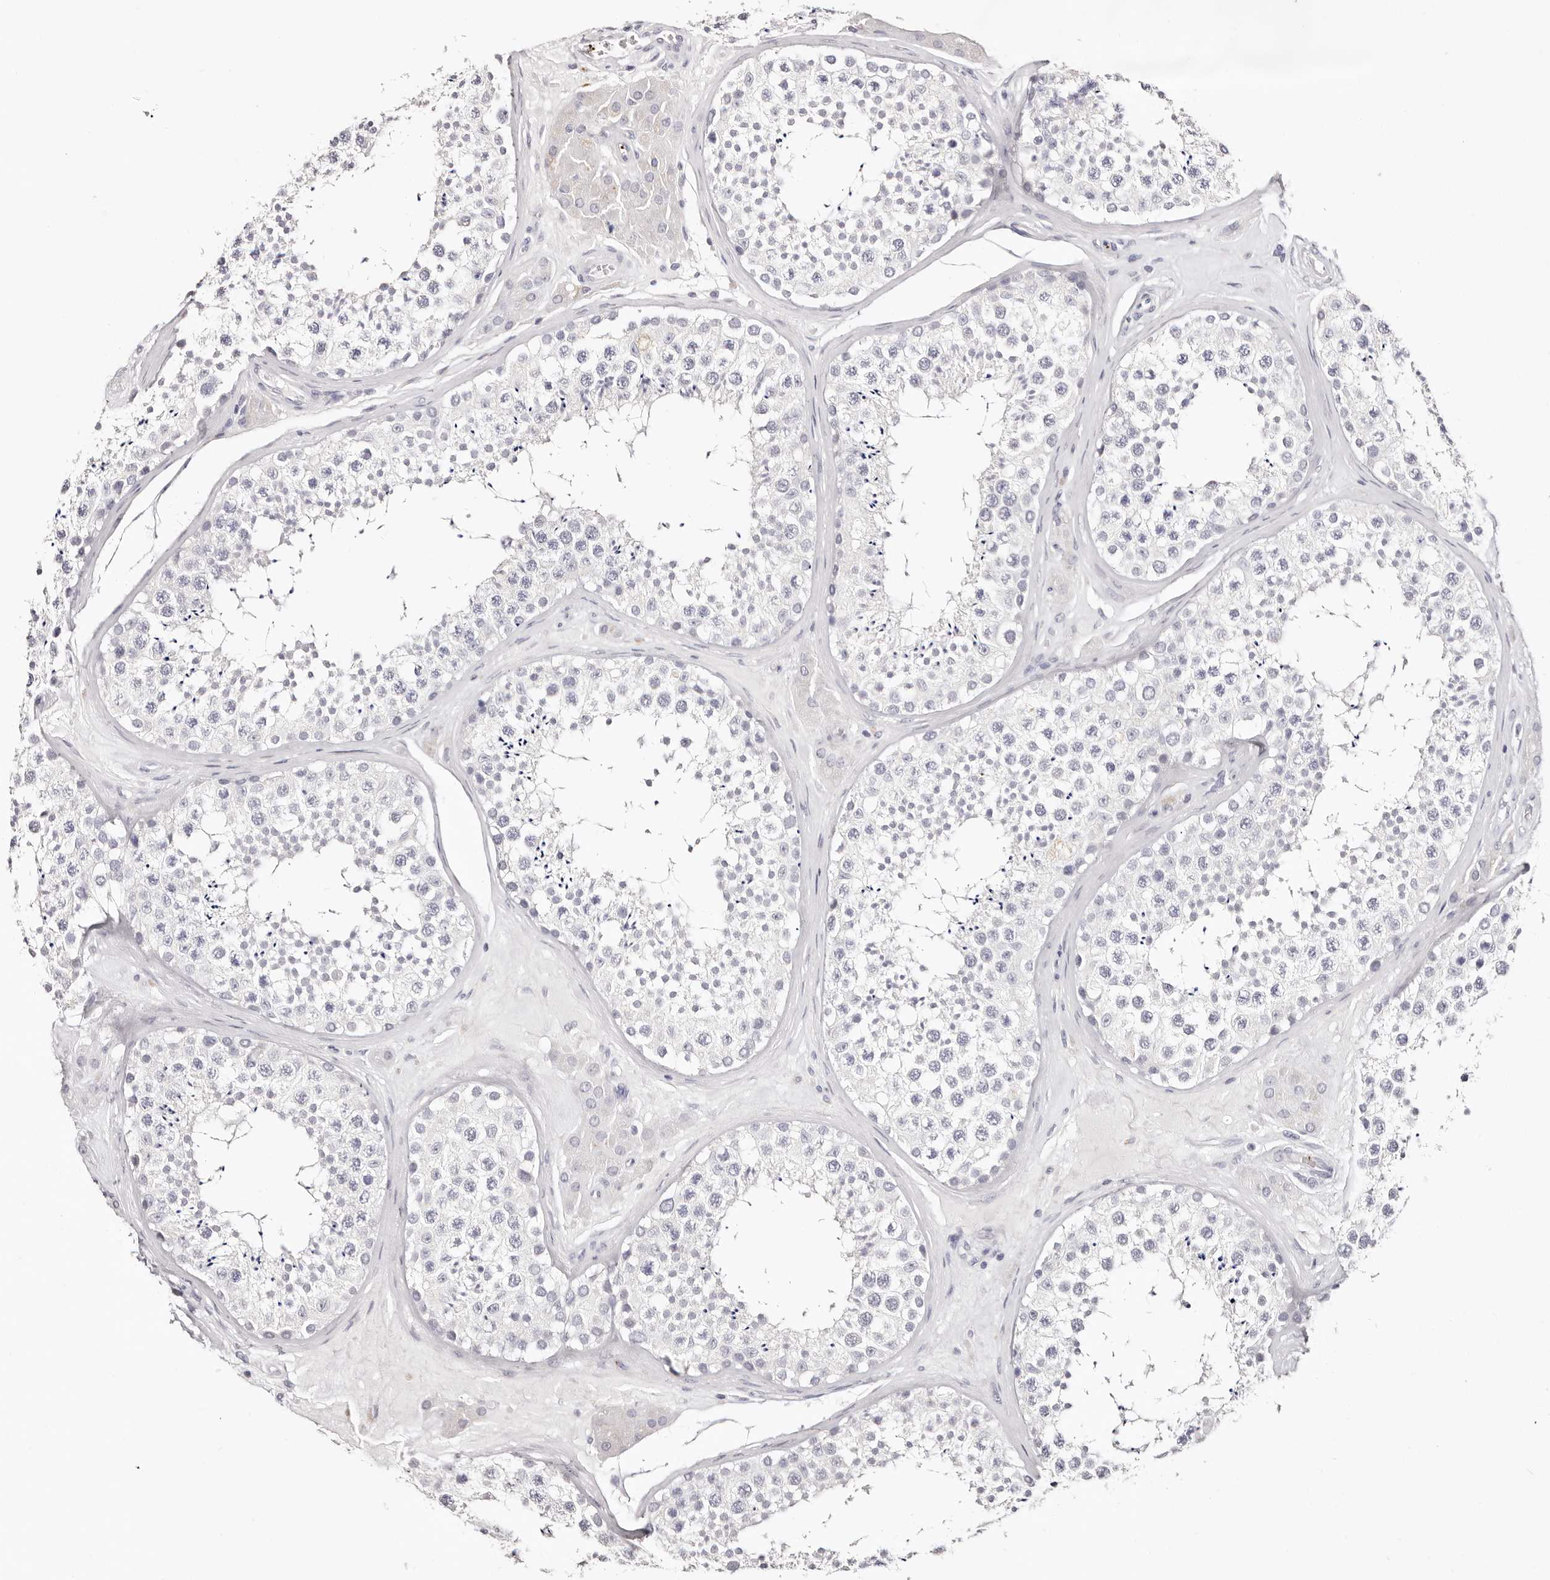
{"staining": {"intensity": "negative", "quantity": "none", "location": "none"}, "tissue": "testis", "cell_type": "Cells in seminiferous ducts", "image_type": "normal", "snomed": [{"axis": "morphology", "description": "Normal tissue, NOS"}, {"axis": "topography", "description": "Testis"}], "caption": "Cells in seminiferous ducts show no significant protein staining in normal testis. (Immunohistochemistry, brightfield microscopy, high magnification).", "gene": "PF4", "patient": {"sex": "male", "age": 46}}